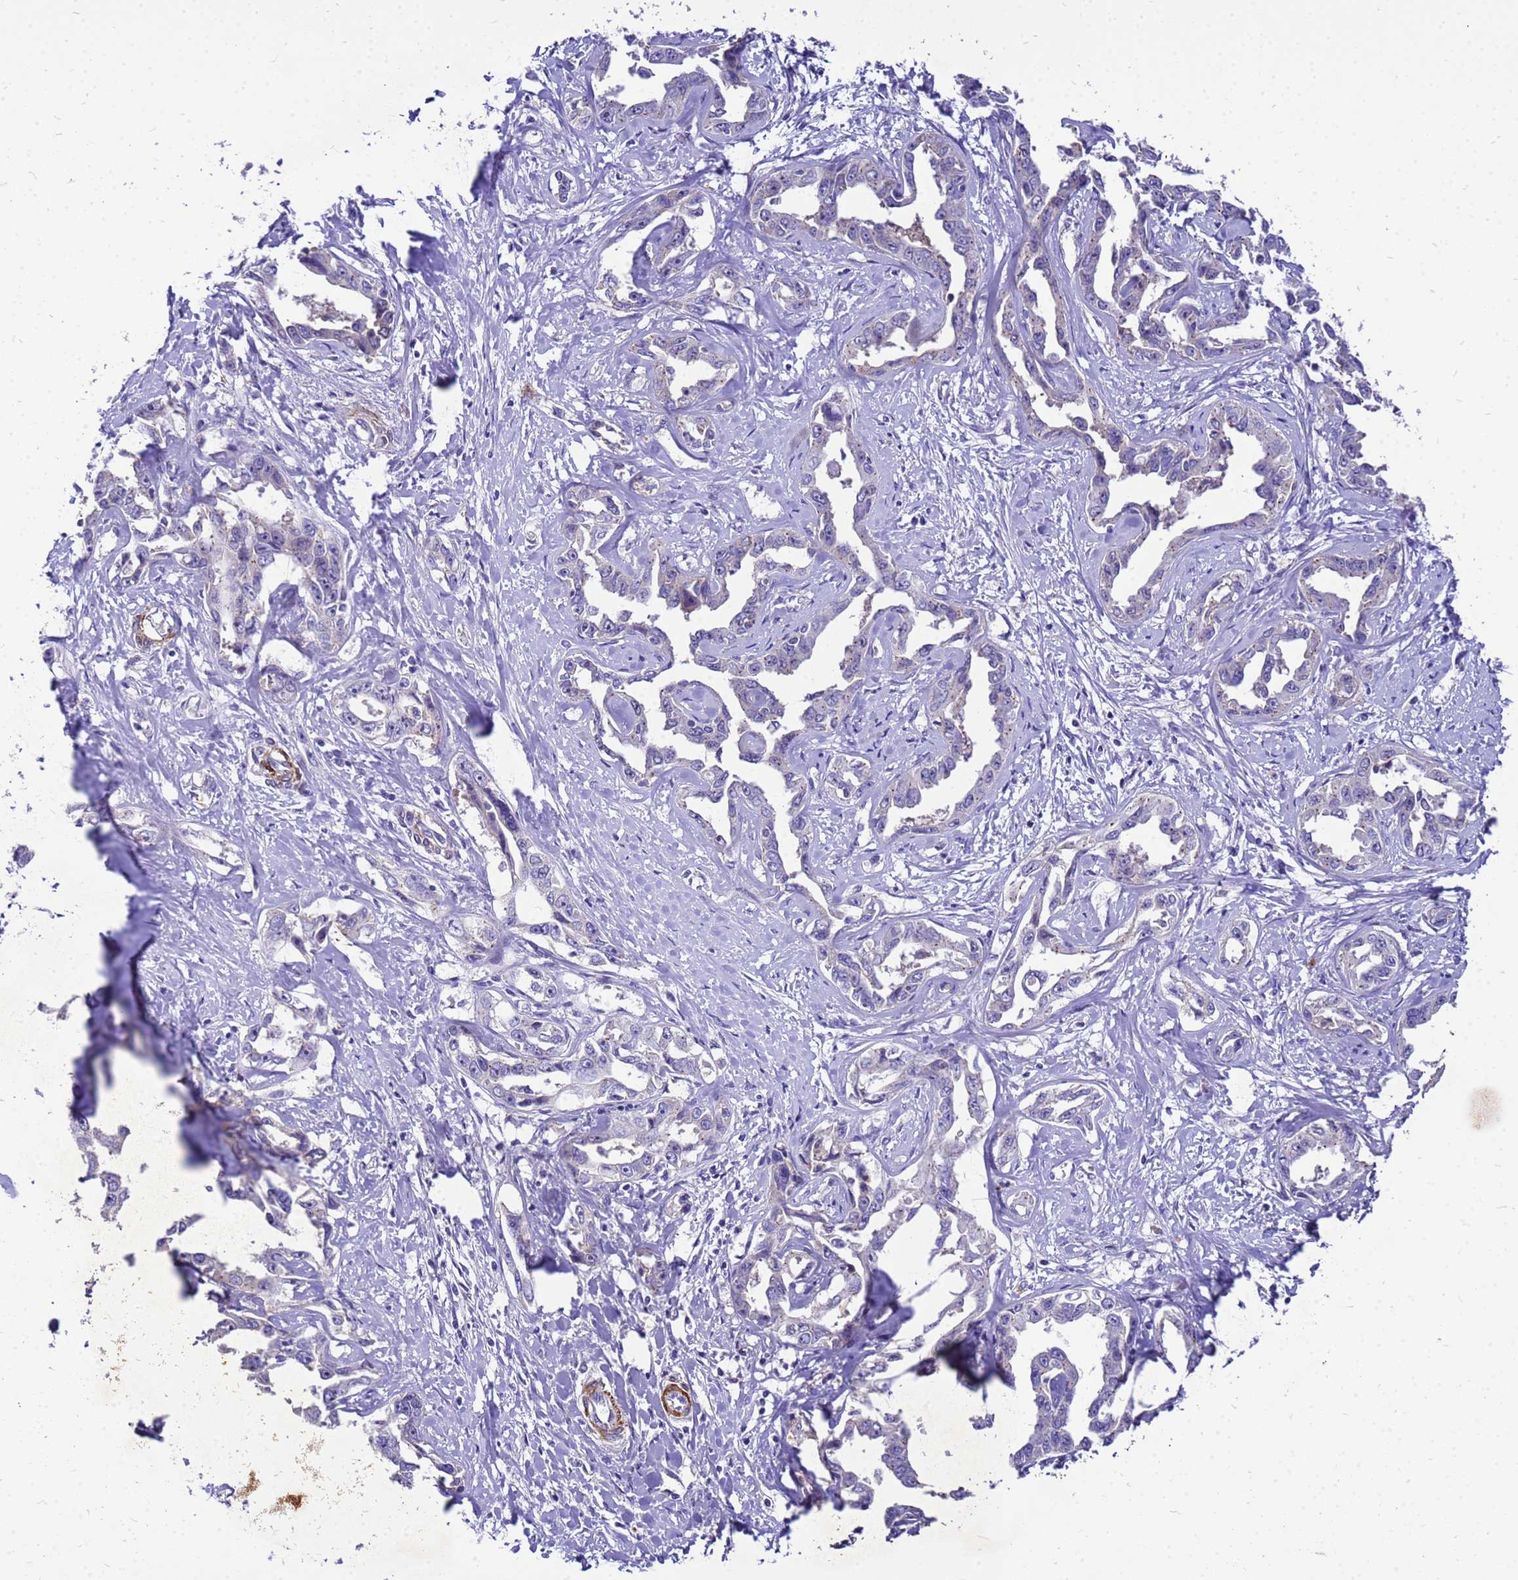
{"staining": {"intensity": "negative", "quantity": "none", "location": "none"}, "tissue": "liver cancer", "cell_type": "Tumor cells", "image_type": "cancer", "snomed": [{"axis": "morphology", "description": "Cholangiocarcinoma"}, {"axis": "topography", "description": "Liver"}], "caption": "Immunohistochemistry (IHC) of human liver cancer (cholangiocarcinoma) shows no positivity in tumor cells.", "gene": "POP7", "patient": {"sex": "male", "age": 59}}